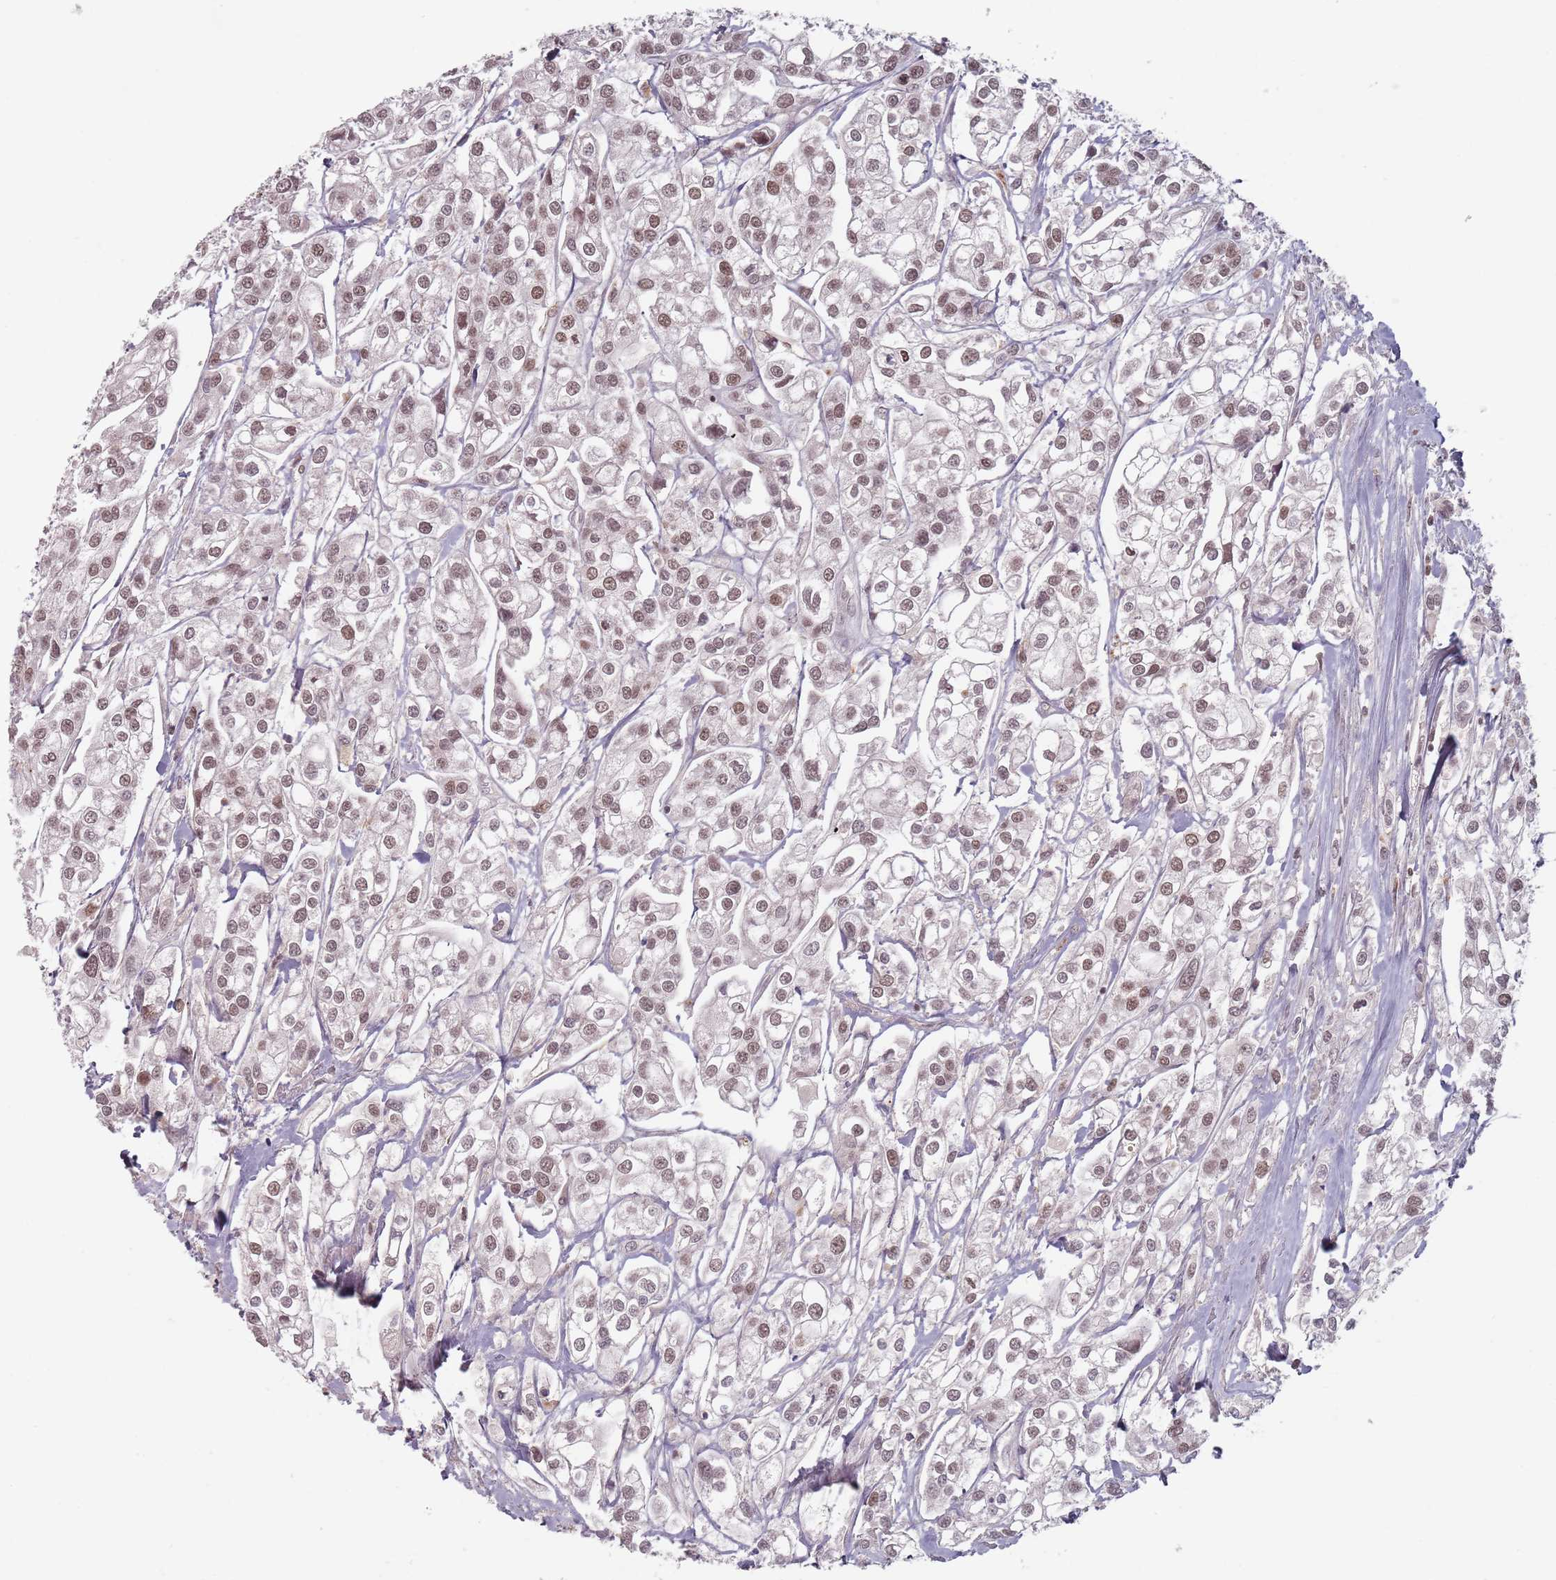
{"staining": {"intensity": "weak", "quantity": ">75%", "location": "nuclear"}, "tissue": "urothelial cancer", "cell_type": "Tumor cells", "image_type": "cancer", "snomed": [{"axis": "morphology", "description": "Urothelial carcinoma, High grade"}, {"axis": "topography", "description": "Urinary bladder"}], "caption": "This image reveals urothelial cancer stained with immunohistochemistry to label a protein in brown. The nuclear of tumor cells show weak positivity for the protein. Nuclei are counter-stained blue.", "gene": "NUP50", "patient": {"sex": "male", "age": 67}}